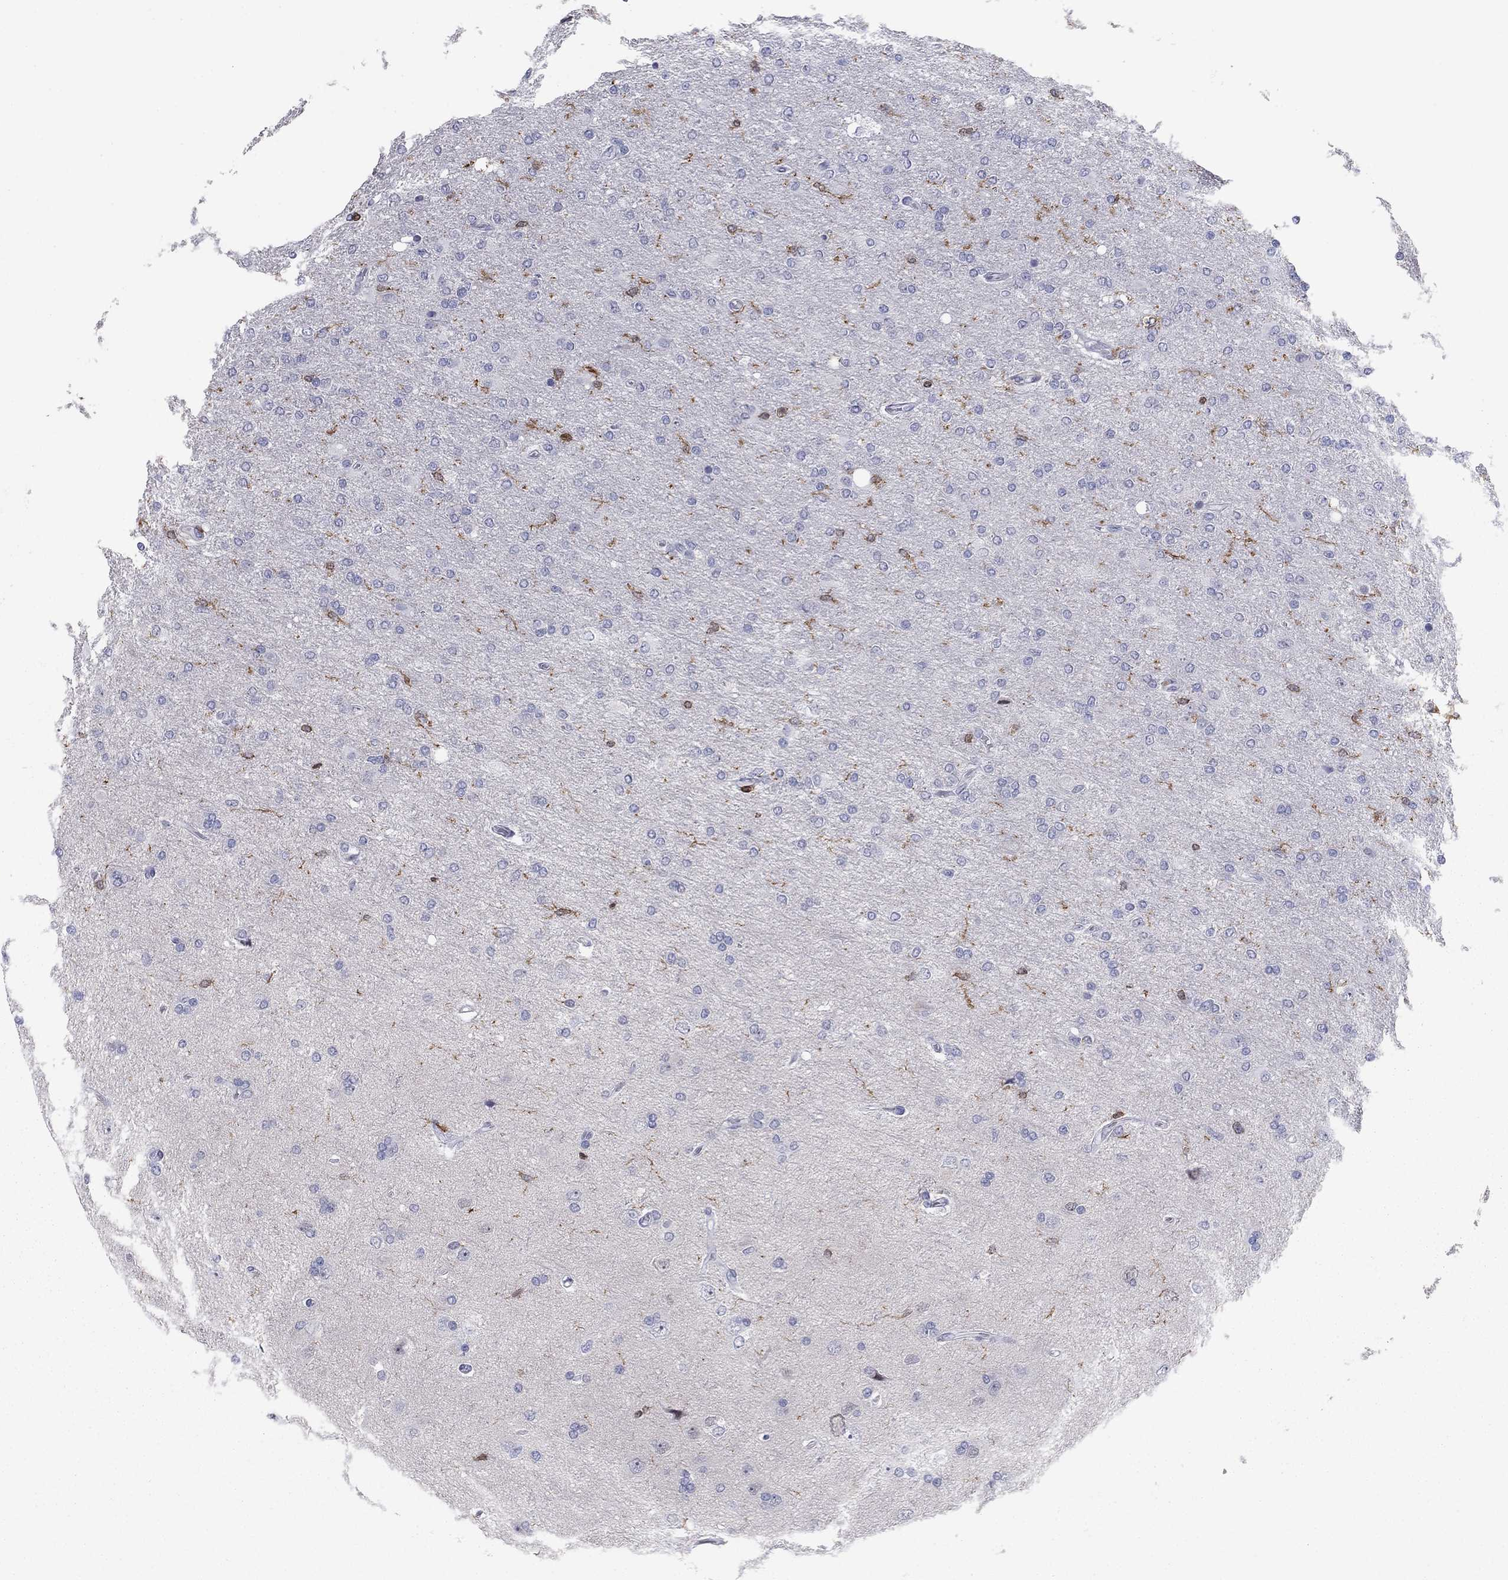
{"staining": {"intensity": "negative", "quantity": "none", "location": "none"}, "tissue": "glioma", "cell_type": "Tumor cells", "image_type": "cancer", "snomed": [{"axis": "morphology", "description": "Glioma, malignant, High grade"}, {"axis": "topography", "description": "Cerebral cortex"}], "caption": "Micrograph shows no protein staining in tumor cells of high-grade glioma (malignant) tissue. Nuclei are stained in blue.", "gene": "ARHGAP27", "patient": {"sex": "male", "age": 70}}